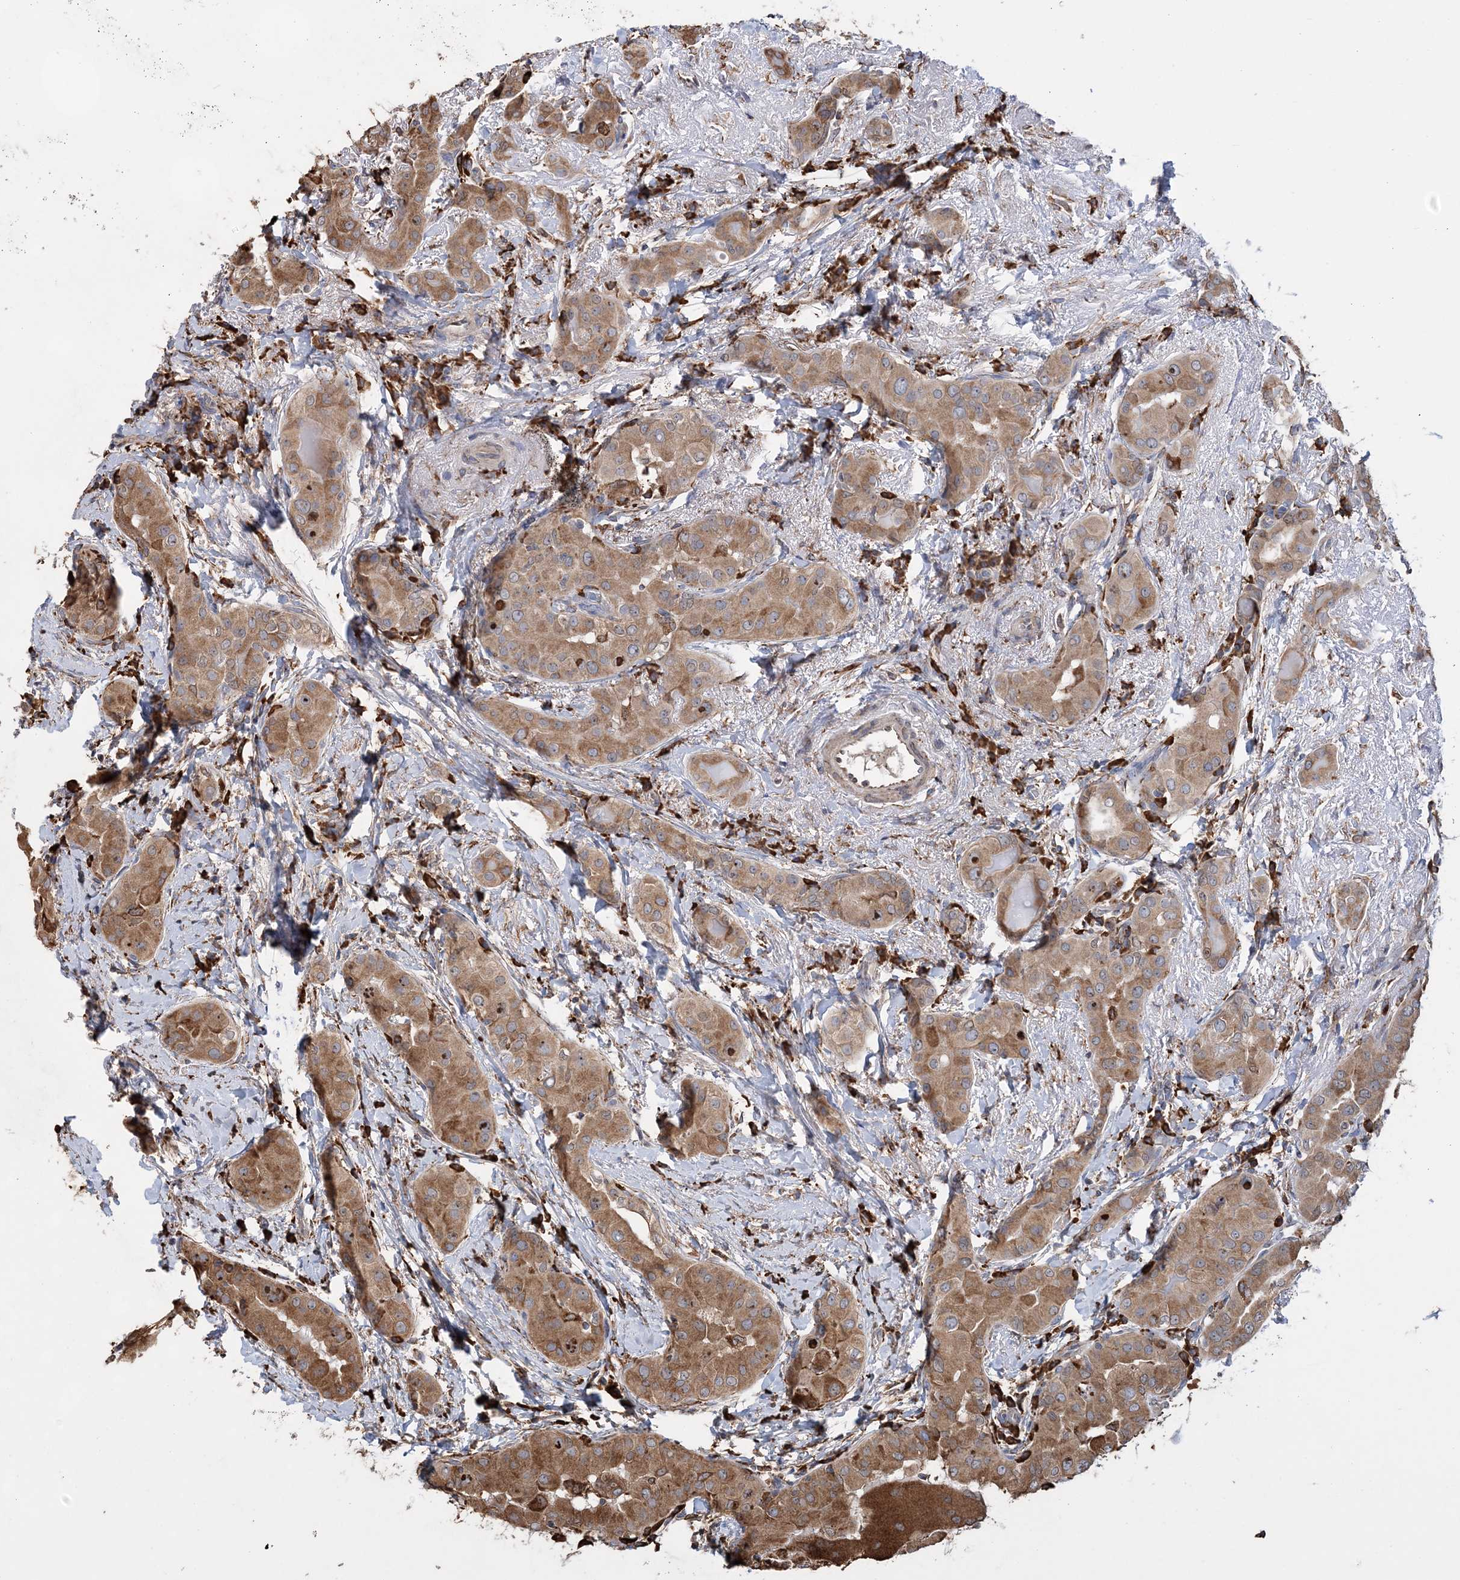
{"staining": {"intensity": "moderate", "quantity": ">75%", "location": "cytoplasmic/membranous"}, "tissue": "thyroid cancer", "cell_type": "Tumor cells", "image_type": "cancer", "snomed": [{"axis": "morphology", "description": "Papillary adenocarcinoma, NOS"}, {"axis": "topography", "description": "Thyroid gland"}], "caption": "IHC staining of thyroid cancer, which exhibits medium levels of moderate cytoplasmic/membranous staining in approximately >75% of tumor cells indicating moderate cytoplasmic/membranous protein positivity. The staining was performed using DAB (brown) for protein detection and nuclei were counterstained in hematoxylin (blue).", "gene": "WDR12", "patient": {"sex": "male", "age": 33}}